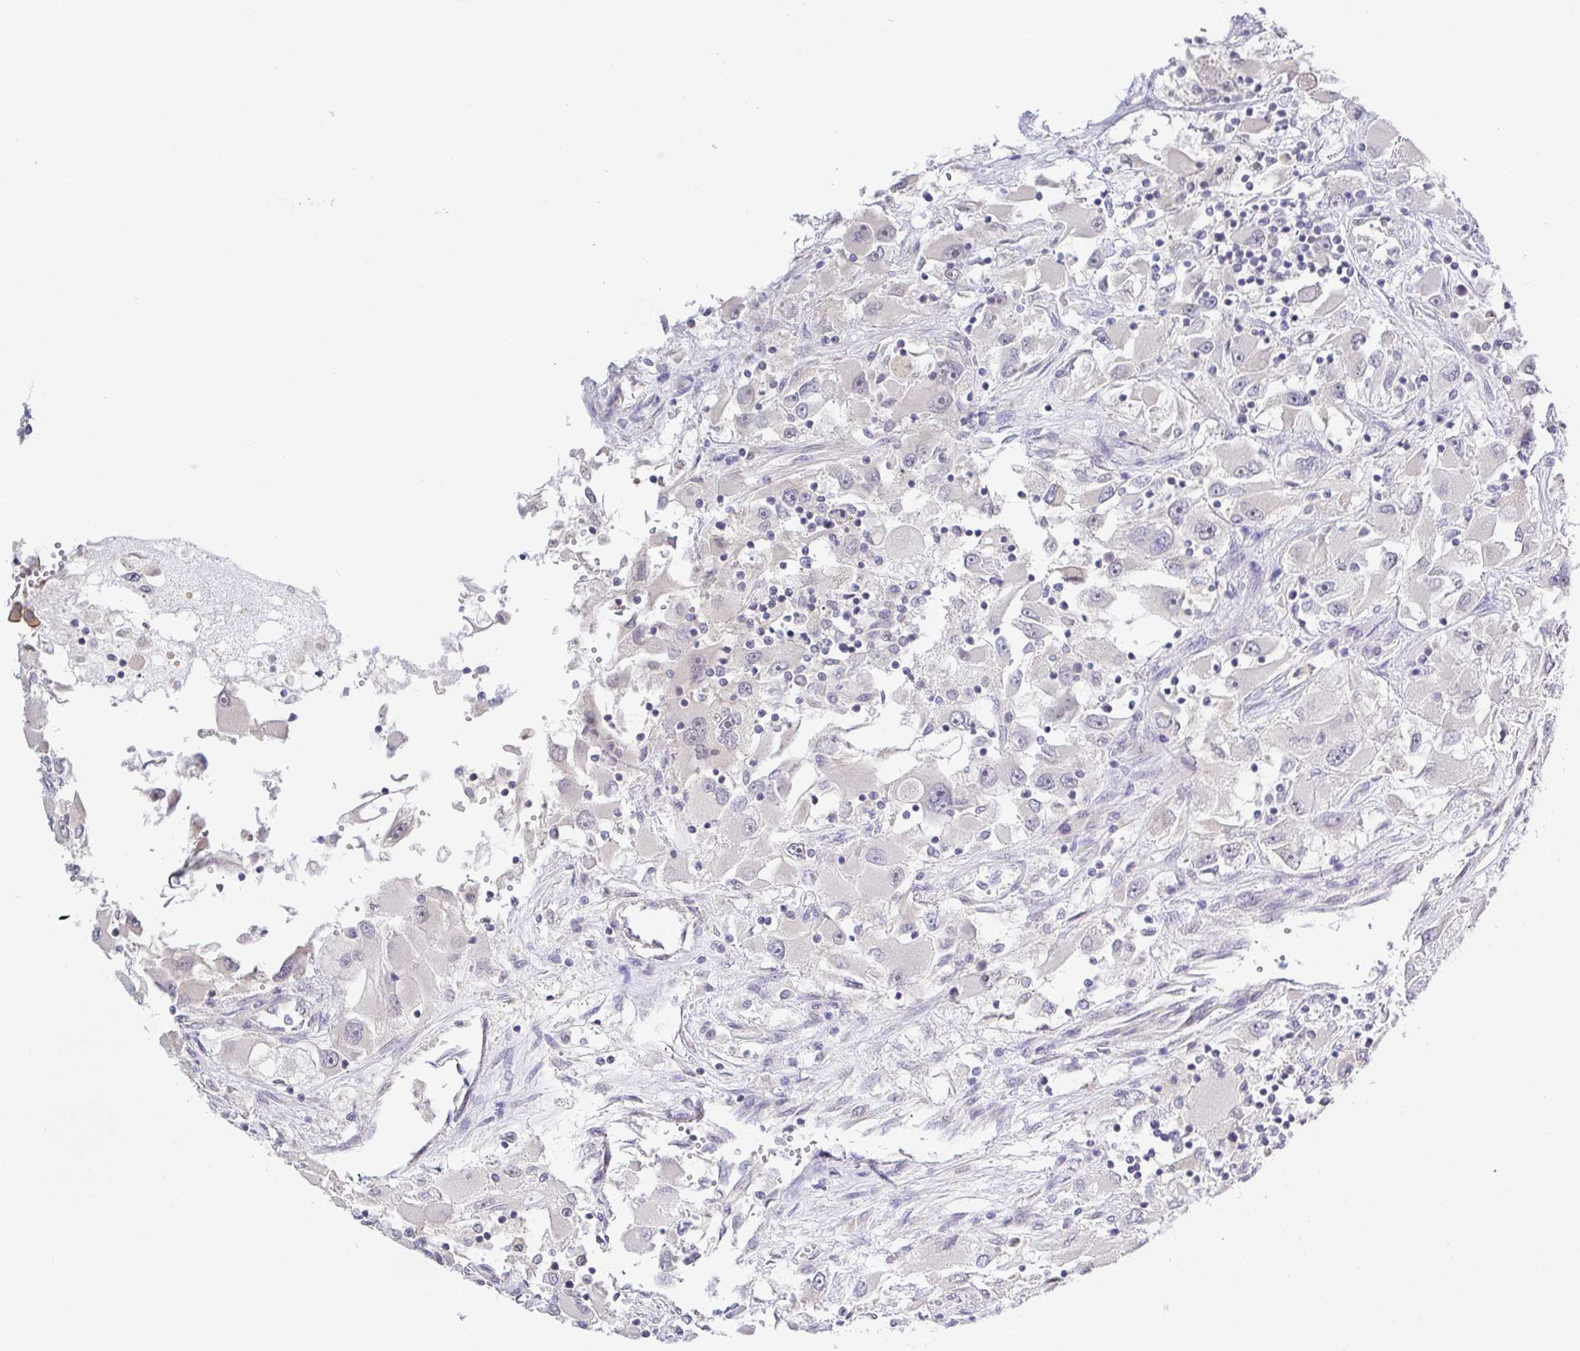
{"staining": {"intensity": "weak", "quantity": "<25%", "location": "nuclear"}, "tissue": "renal cancer", "cell_type": "Tumor cells", "image_type": "cancer", "snomed": [{"axis": "morphology", "description": "Adenocarcinoma, NOS"}, {"axis": "topography", "description": "Kidney"}], "caption": "Tumor cells show no significant protein staining in adenocarcinoma (renal).", "gene": "HYPK", "patient": {"sex": "female", "age": 52}}